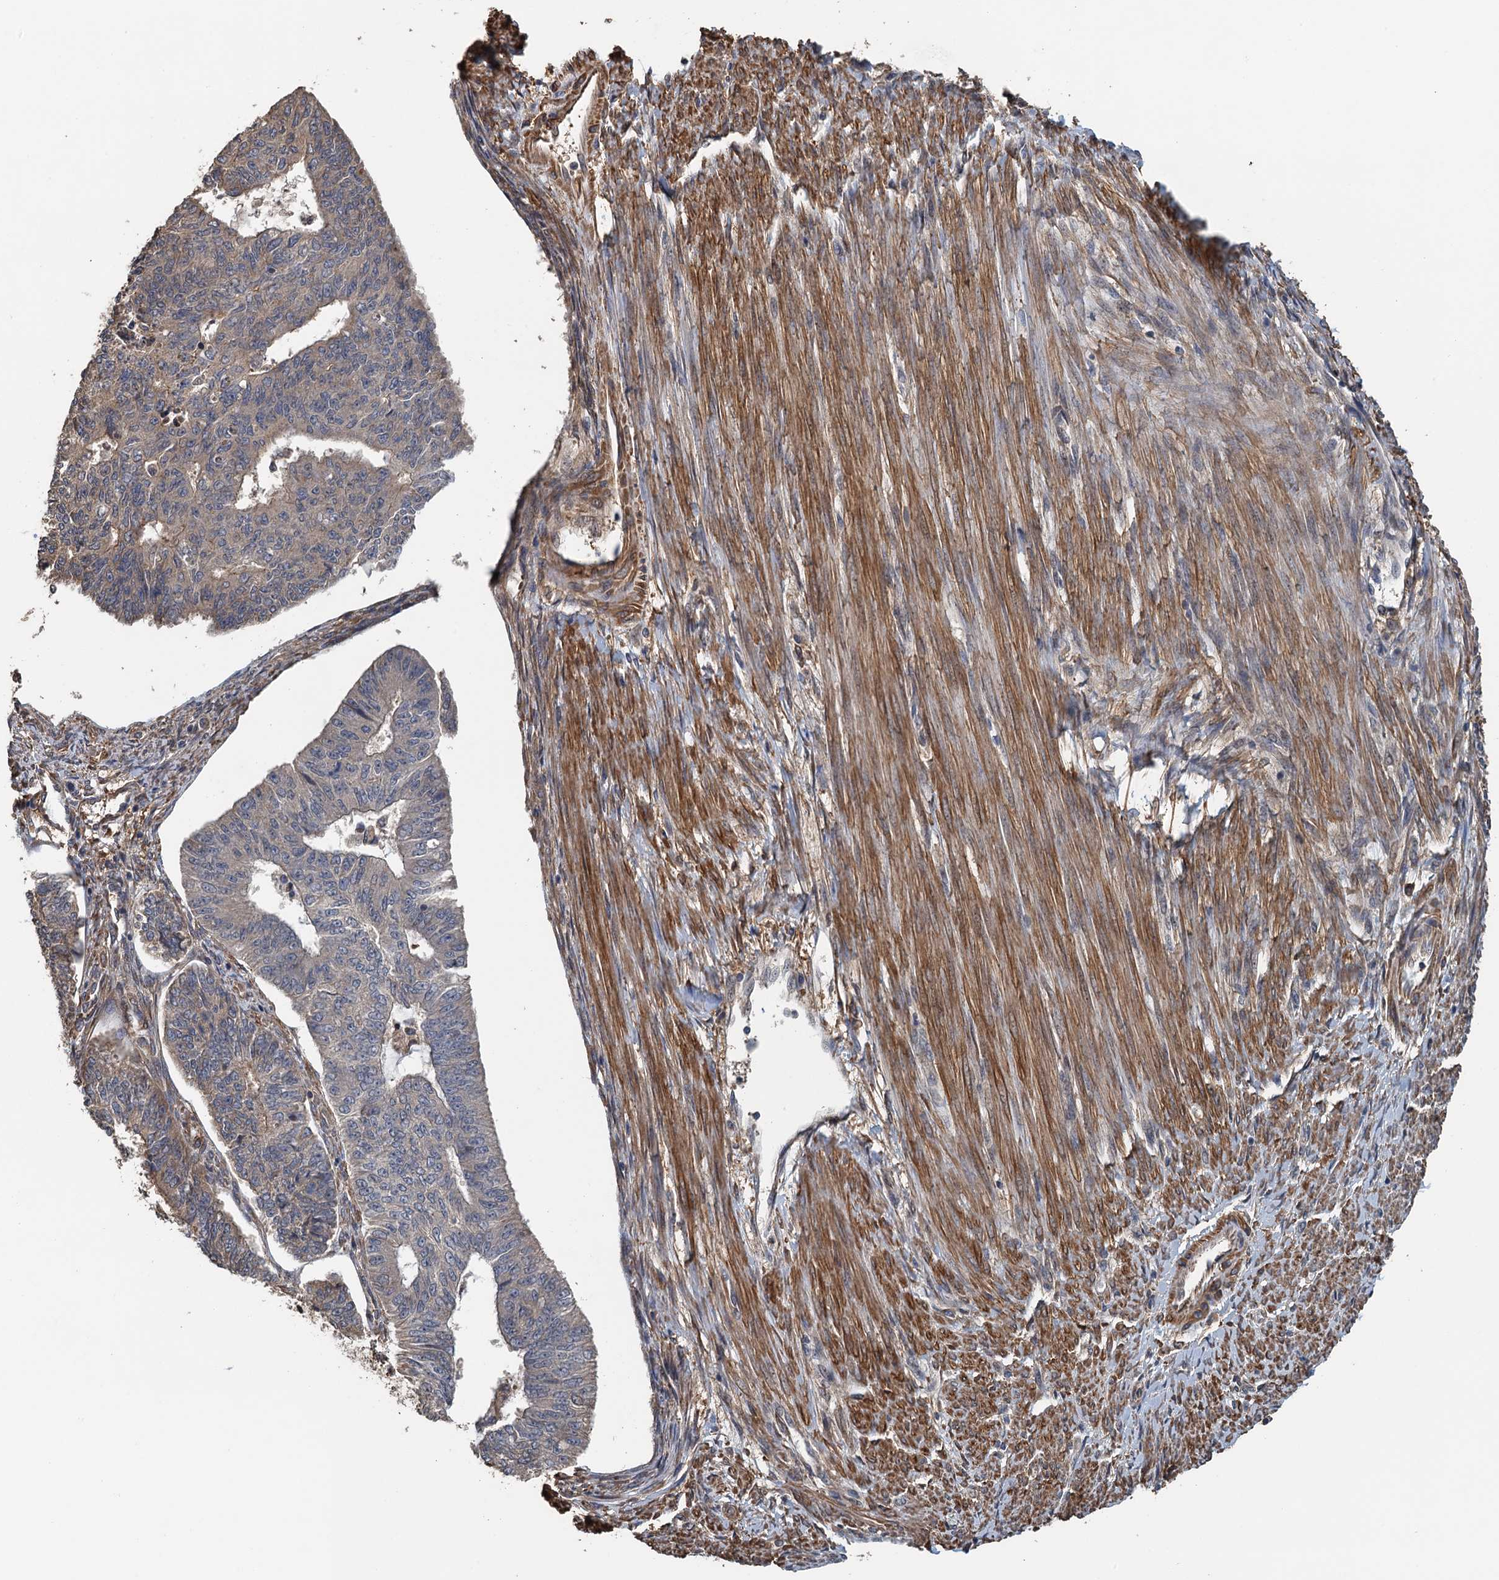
{"staining": {"intensity": "weak", "quantity": "<25%", "location": "cytoplasmic/membranous"}, "tissue": "endometrial cancer", "cell_type": "Tumor cells", "image_type": "cancer", "snomed": [{"axis": "morphology", "description": "Adenocarcinoma, NOS"}, {"axis": "topography", "description": "Endometrium"}], "caption": "This is an IHC histopathology image of endometrial adenocarcinoma. There is no expression in tumor cells.", "gene": "MEAK7", "patient": {"sex": "female", "age": 32}}